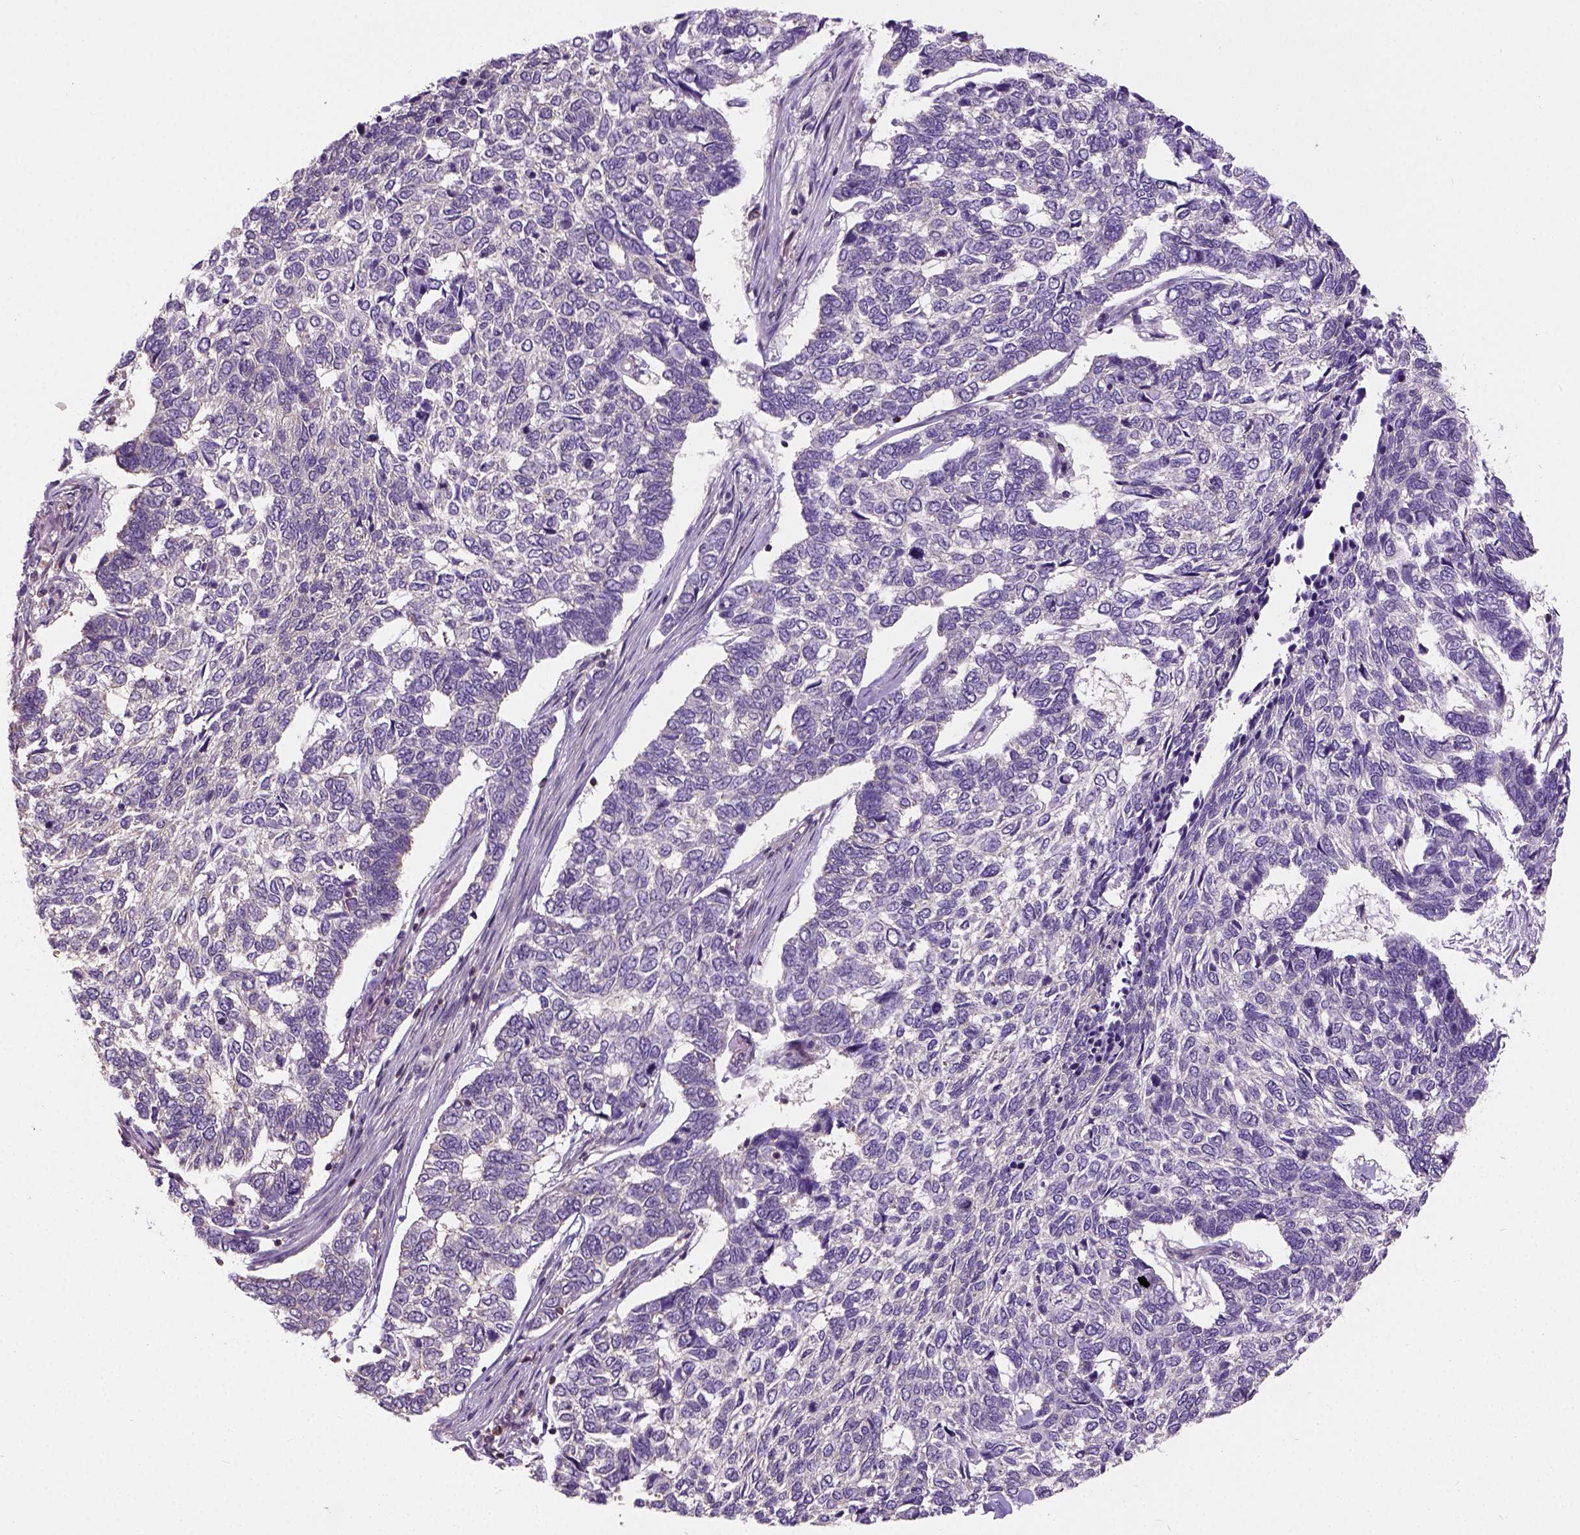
{"staining": {"intensity": "negative", "quantity": "none", "location": "none"}, "tissue": "skin cancer", "cell_type": "Tumor cells", "image_type": "cancer", "snomed": [{"axis": "morphology", "description": "Basal cell carcinoma"}, {"axis": "topography", "description": "Skin"}], "caption": "Immunohistochemistry of basal cell carcinoma (skin) exhibits no positivity in tumor cells.", "gene": "CRACR2A", "patient": {"sex": "female", "age": 65}}